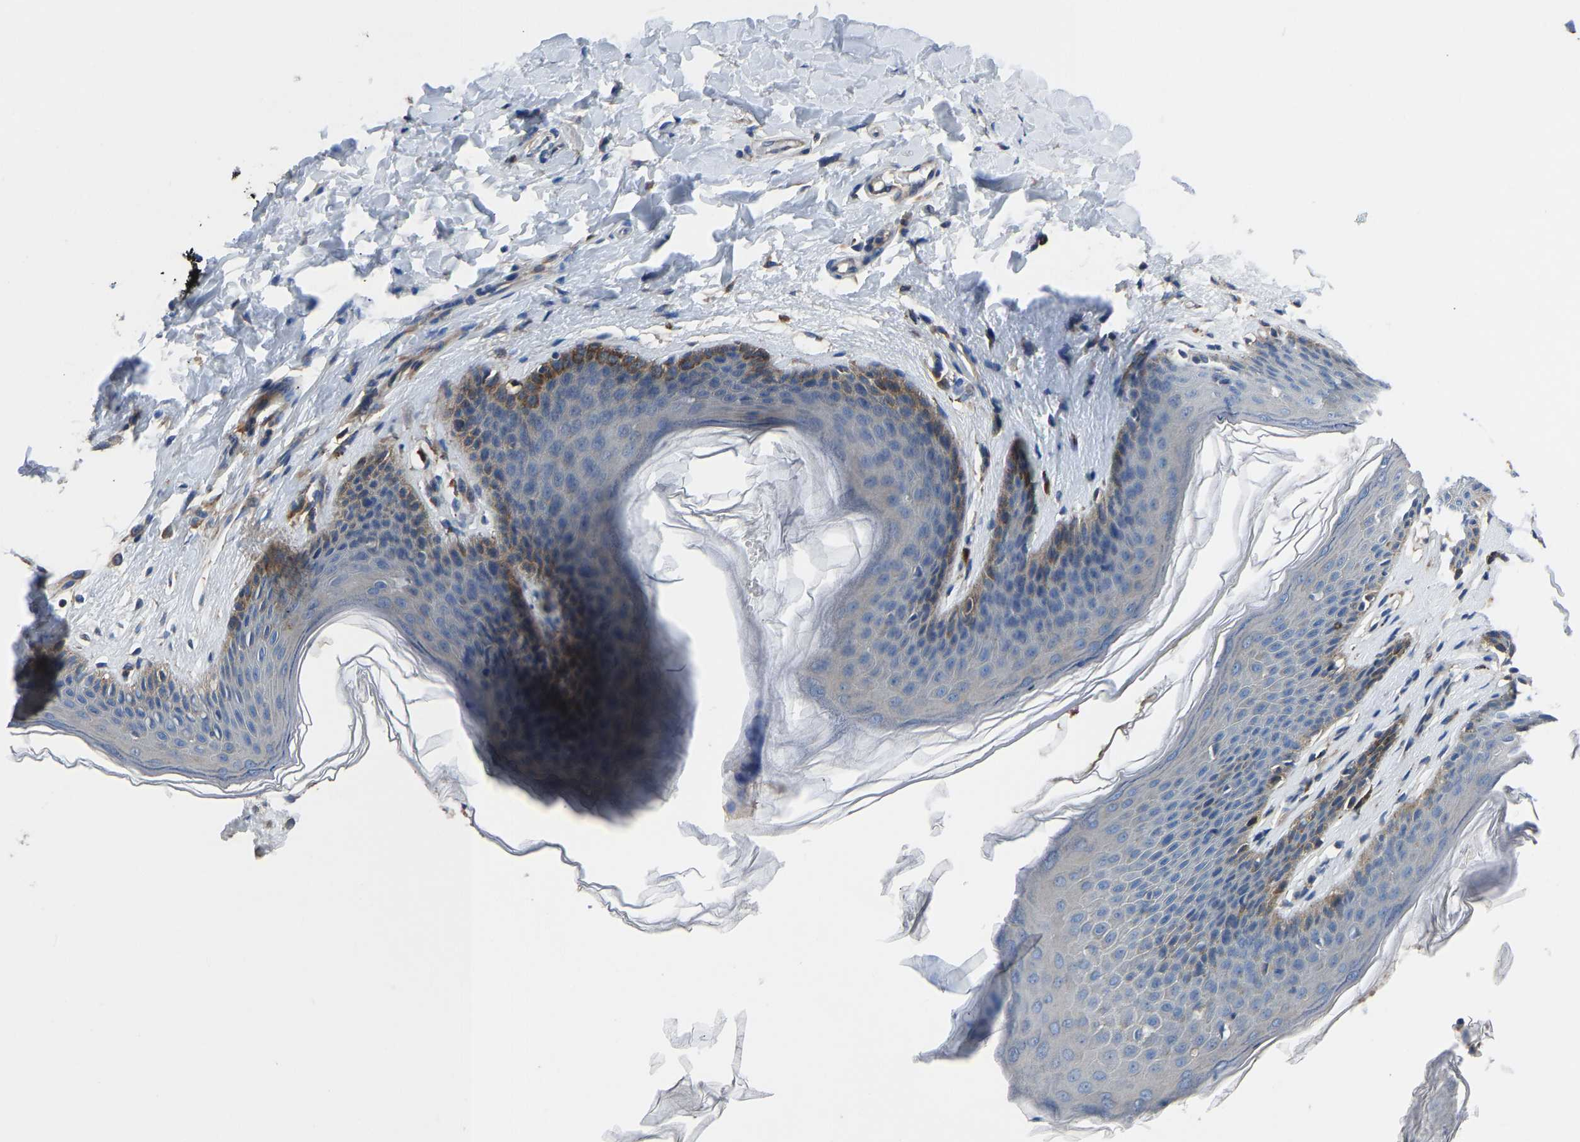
{"staining": {"intensity": "moderate", "quantity": "<25%", "location": "cytoplasmic/membranous"}, "tissue": "skin", "cell_type": "Epidermal cells", "image_type": "normal", "snomed": [{"axis": "morphology", "description": "Normal tissue, NOS"}, {"axis": "topography", "description": "Vulva"}], "caption": "Protein staining by immunohistochemistry demonstrates moderate cytoplasmic/membranous staining in approximately <25% of epidermal cells in benign skin.", "gene": "PRKAR1A", "patient": {"sex": "female", "age": 66}}